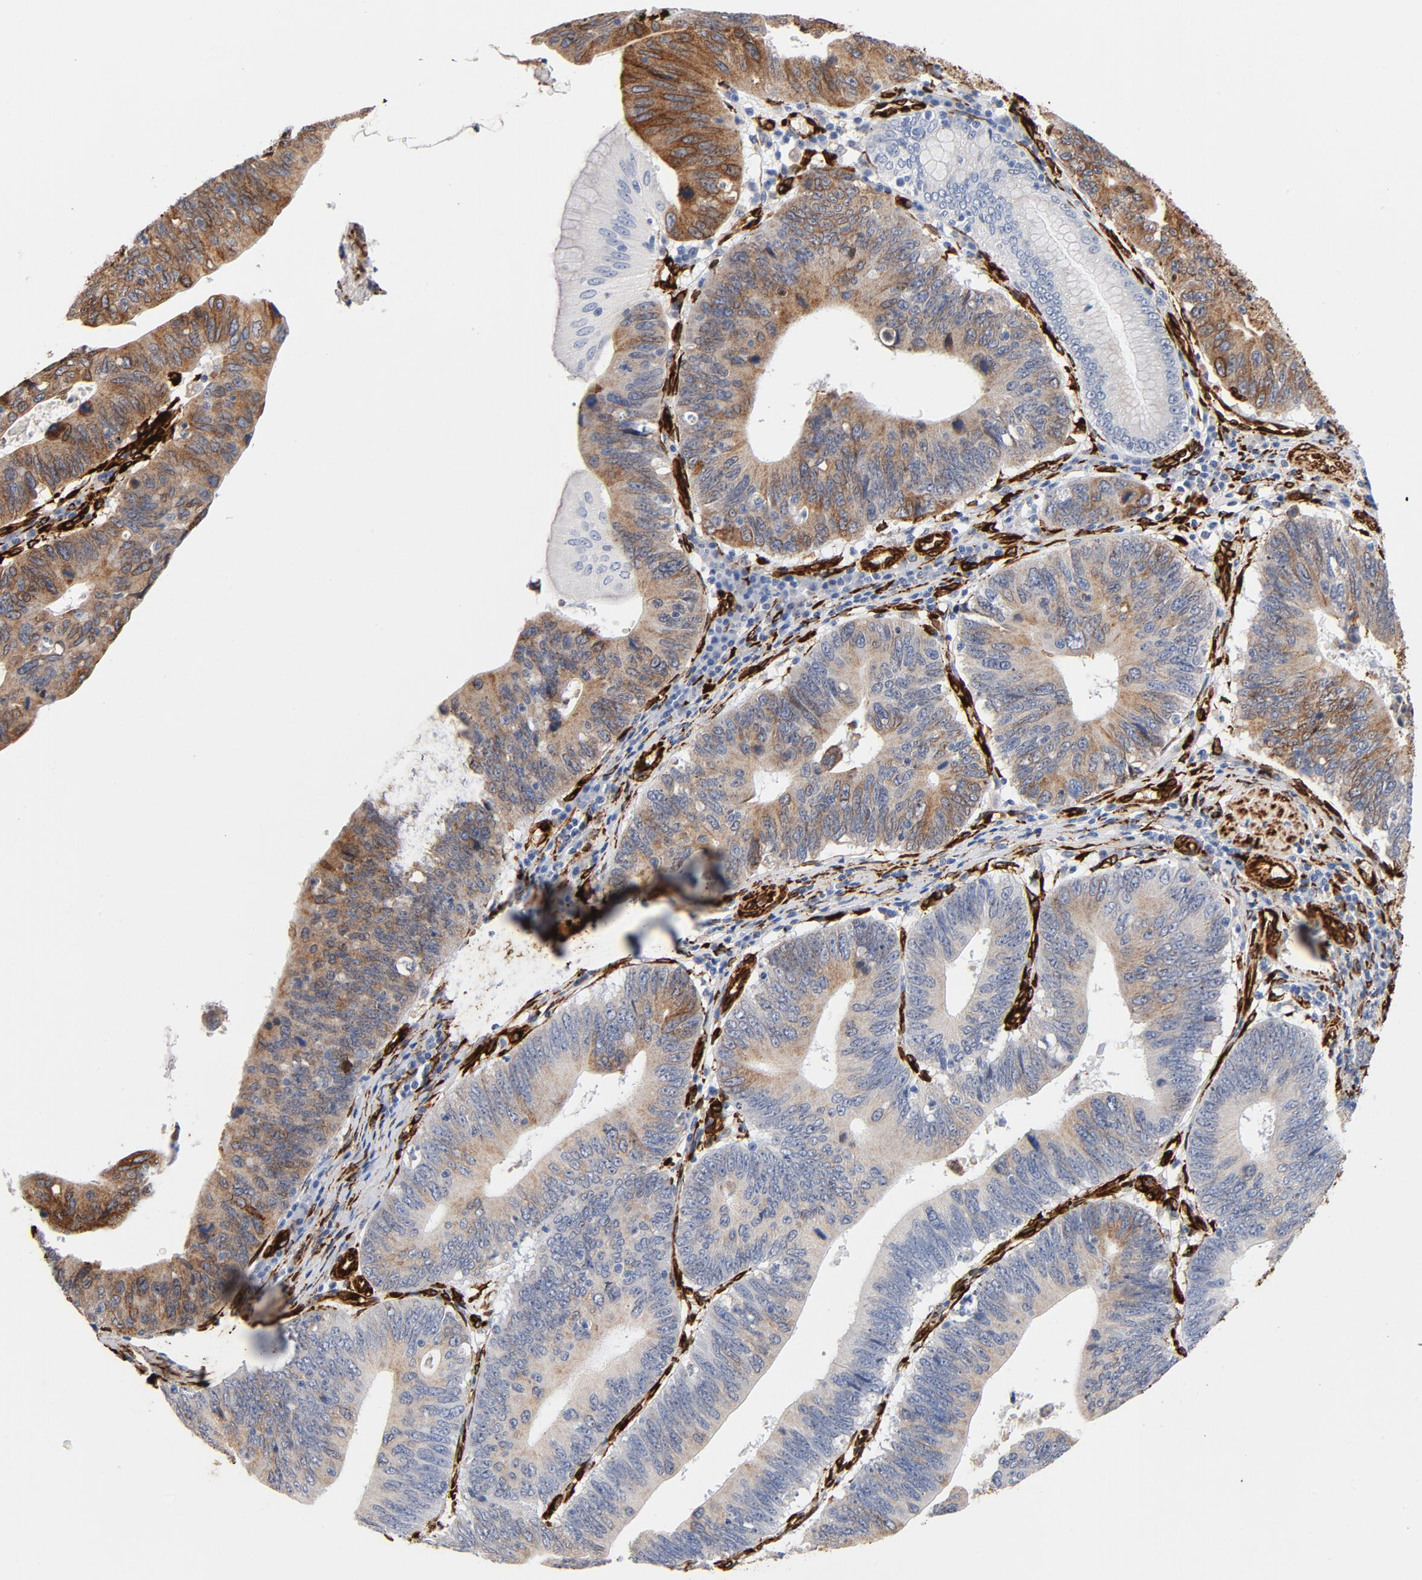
{"staining": {"intensity": "strong", "quantity": ">75%", "location": "cytoplasmic/membranous"}, "tissue": "stomach cancer", "cell_type": "Tumor cells", "image_type": "cancer", "snomed": [{"axis": "morphology", "description": "Adenocarcinoma, NOS"}, {"axis": "topography", "description": "Stomach"}], "caption": "Strong cytoplasmic/membranous protein staining is seen in about >75% of tumor cells in stomach cancer.", "gene": "SERPINH1", "patient": {"sex": "male", "age": 59}}